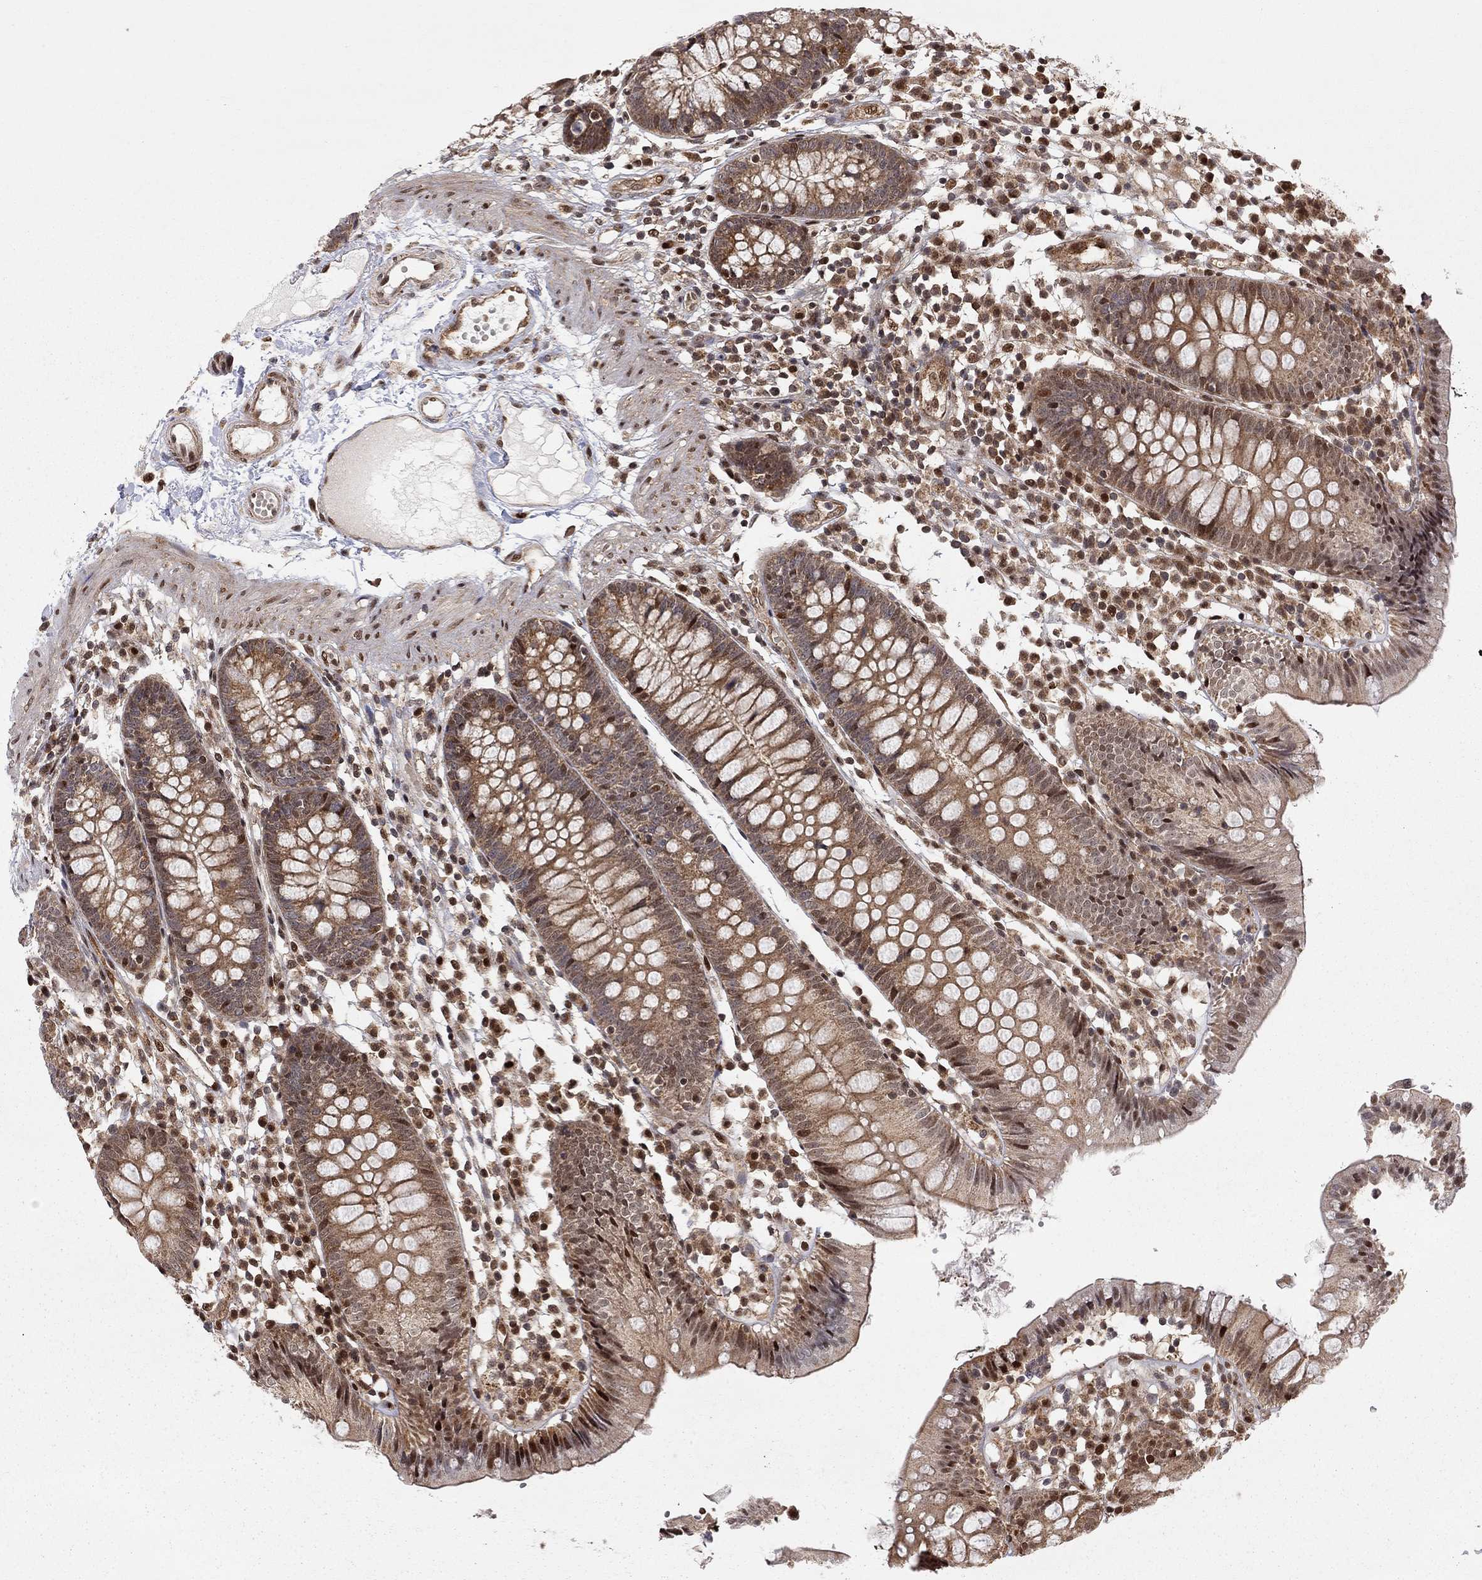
{"staining": {"intensity": "moderate", "quantity": "25%-75%", "location": "cytoplasmic/membranous,nuclear"}, "tissue": "colon", "cell_type": "Endothelial cells", "image_type": "normal", "snomed": [{"axis": "morphology", "description": "Normal tissue, NOS"}, {"axis": "topography", "description": "Rectum"}], "caption": "IHC (DAB) staining of benign human colon exhibits moderate cytoplasmic/membranous,nuclear protein staining in approximately 25%-75% of endothelial cells. (Stains: DAB in brown, nuclei in blue, Microscopy: brightfield microscopy at high magnification).", "gene": "ELOB", "patient": {"sex": "male", "age": 70}}